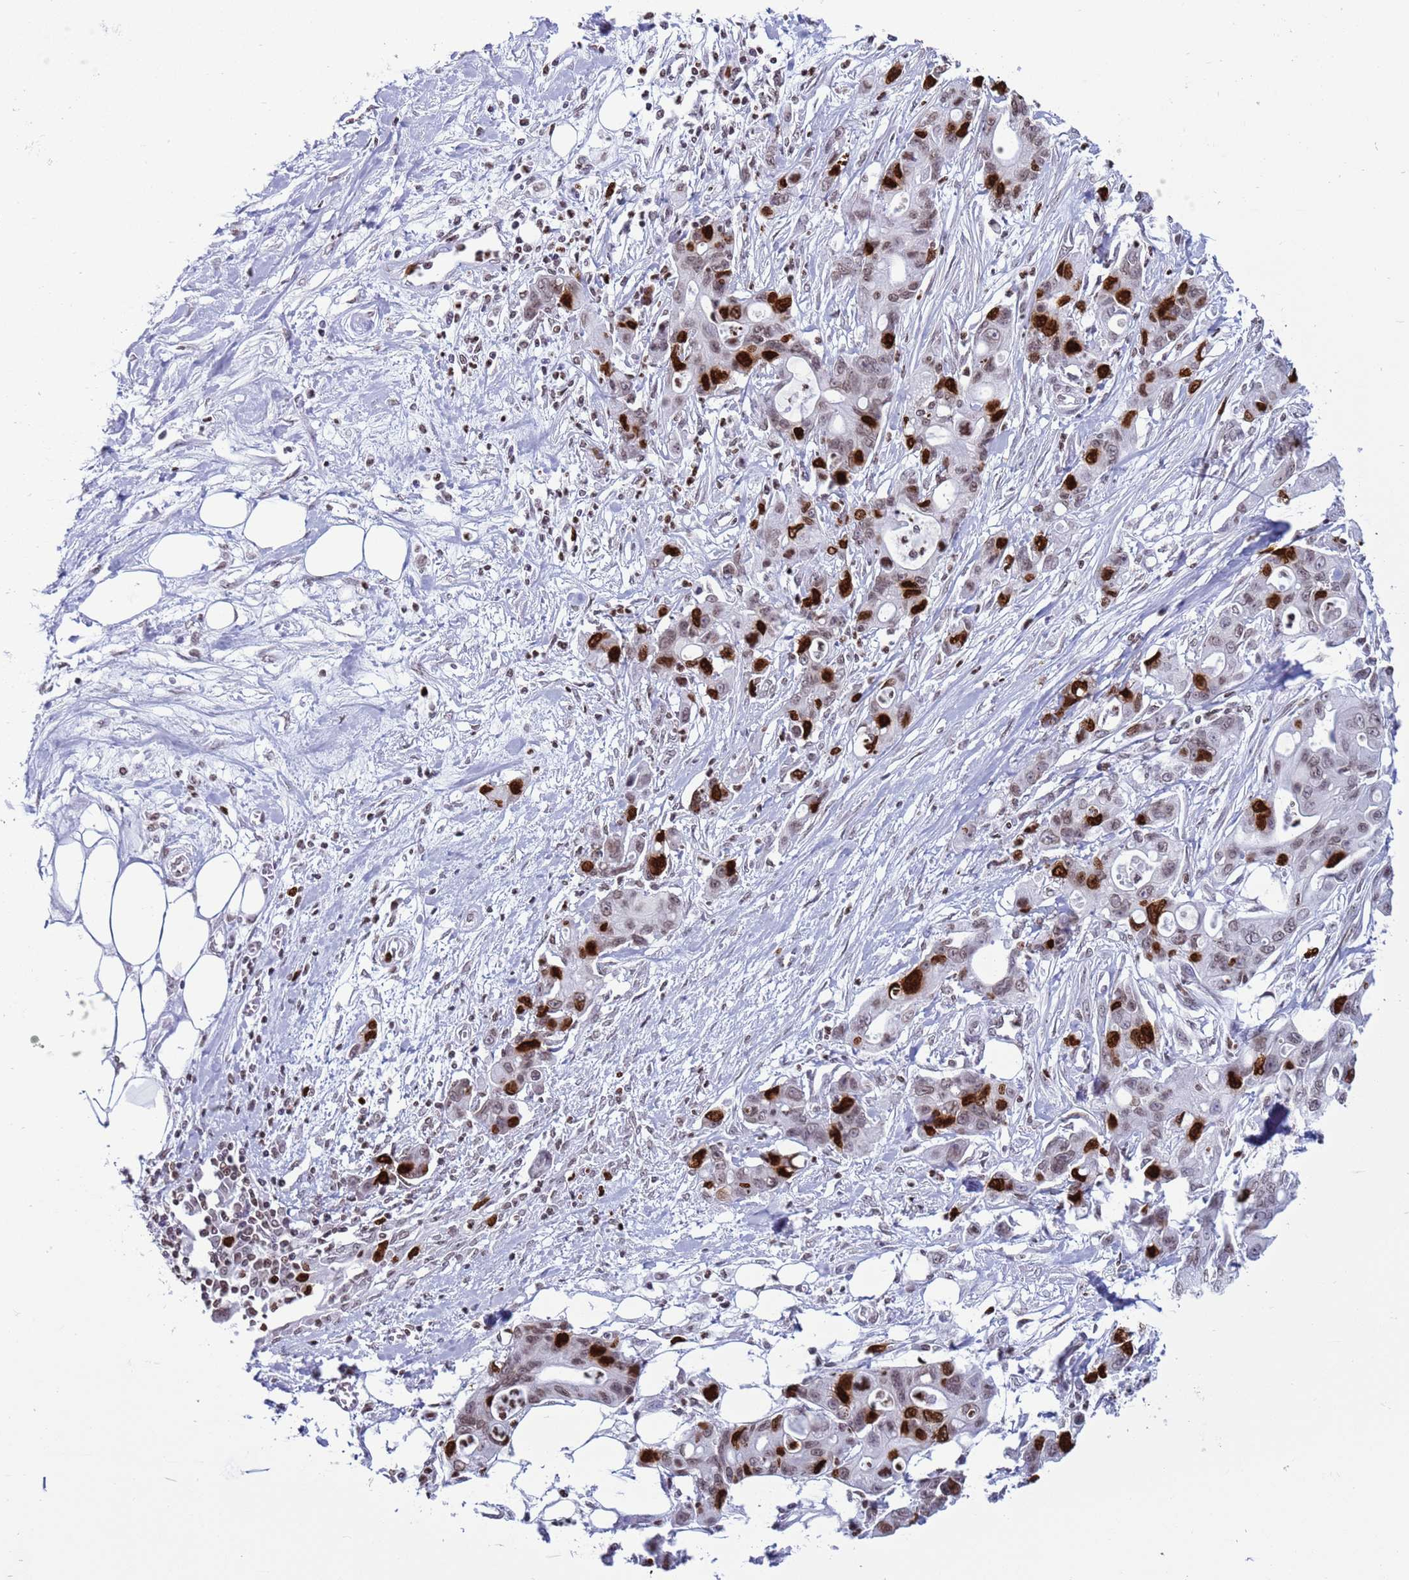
{"staining": {"intensity": "strong", "quantity": "25%-75%", "location": "nuclear"}, "tissue": "ovarian cancer", "cell_type": "Tumor cells", "image_type": "cancer", "snomed": [{"axis": "morphology", "description": "Cystadenocarcinoma, mucinous, NOS"}, {"axis": "topography", "description": "Ovary"}], "caption": "Ovarian cancer stained with a protein marker reveals strong staining in tumor cells.", "gene": "H4C8", "patient": {"sex": "female", "age": 70}}